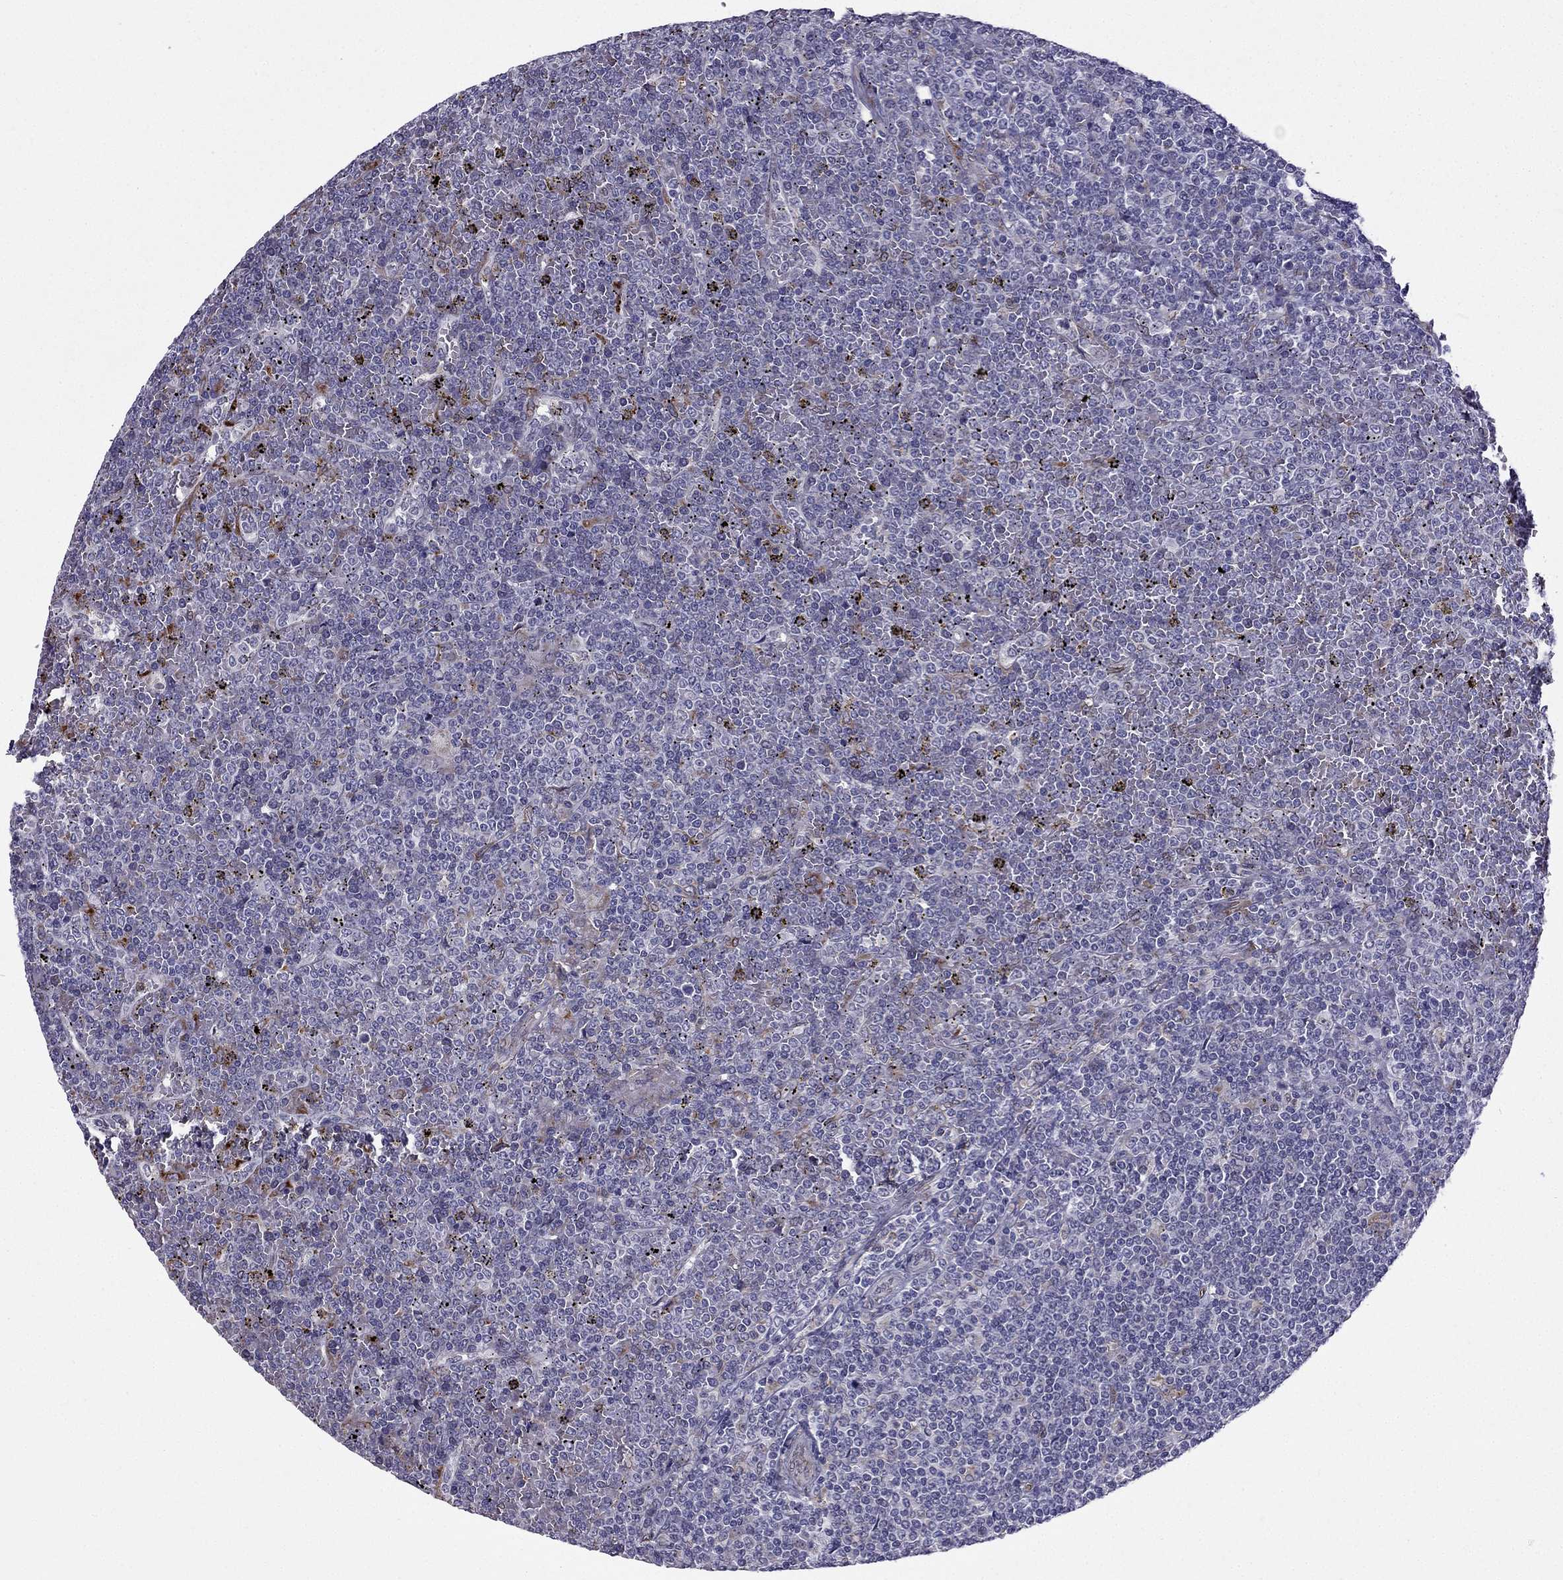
{"staining": {"intensity": "negative", "quantity": "none", "location": "none"}, "tissue": "lymphoma", "cell_type": "Tumor cells", "image_type": "cancer", "snomed": [{"axis": "morphology", "description": "Malignant lymphoma, non-Hodgkin's type, Low grade"}, {"axis": "topography", "description": "Spleen"}], "caption": "Human lymphoma stained for a protein using IHC shows no expression in tumor cells.", "gene": "IKBIP", "patient": {"sex": "female", "age": 19}}